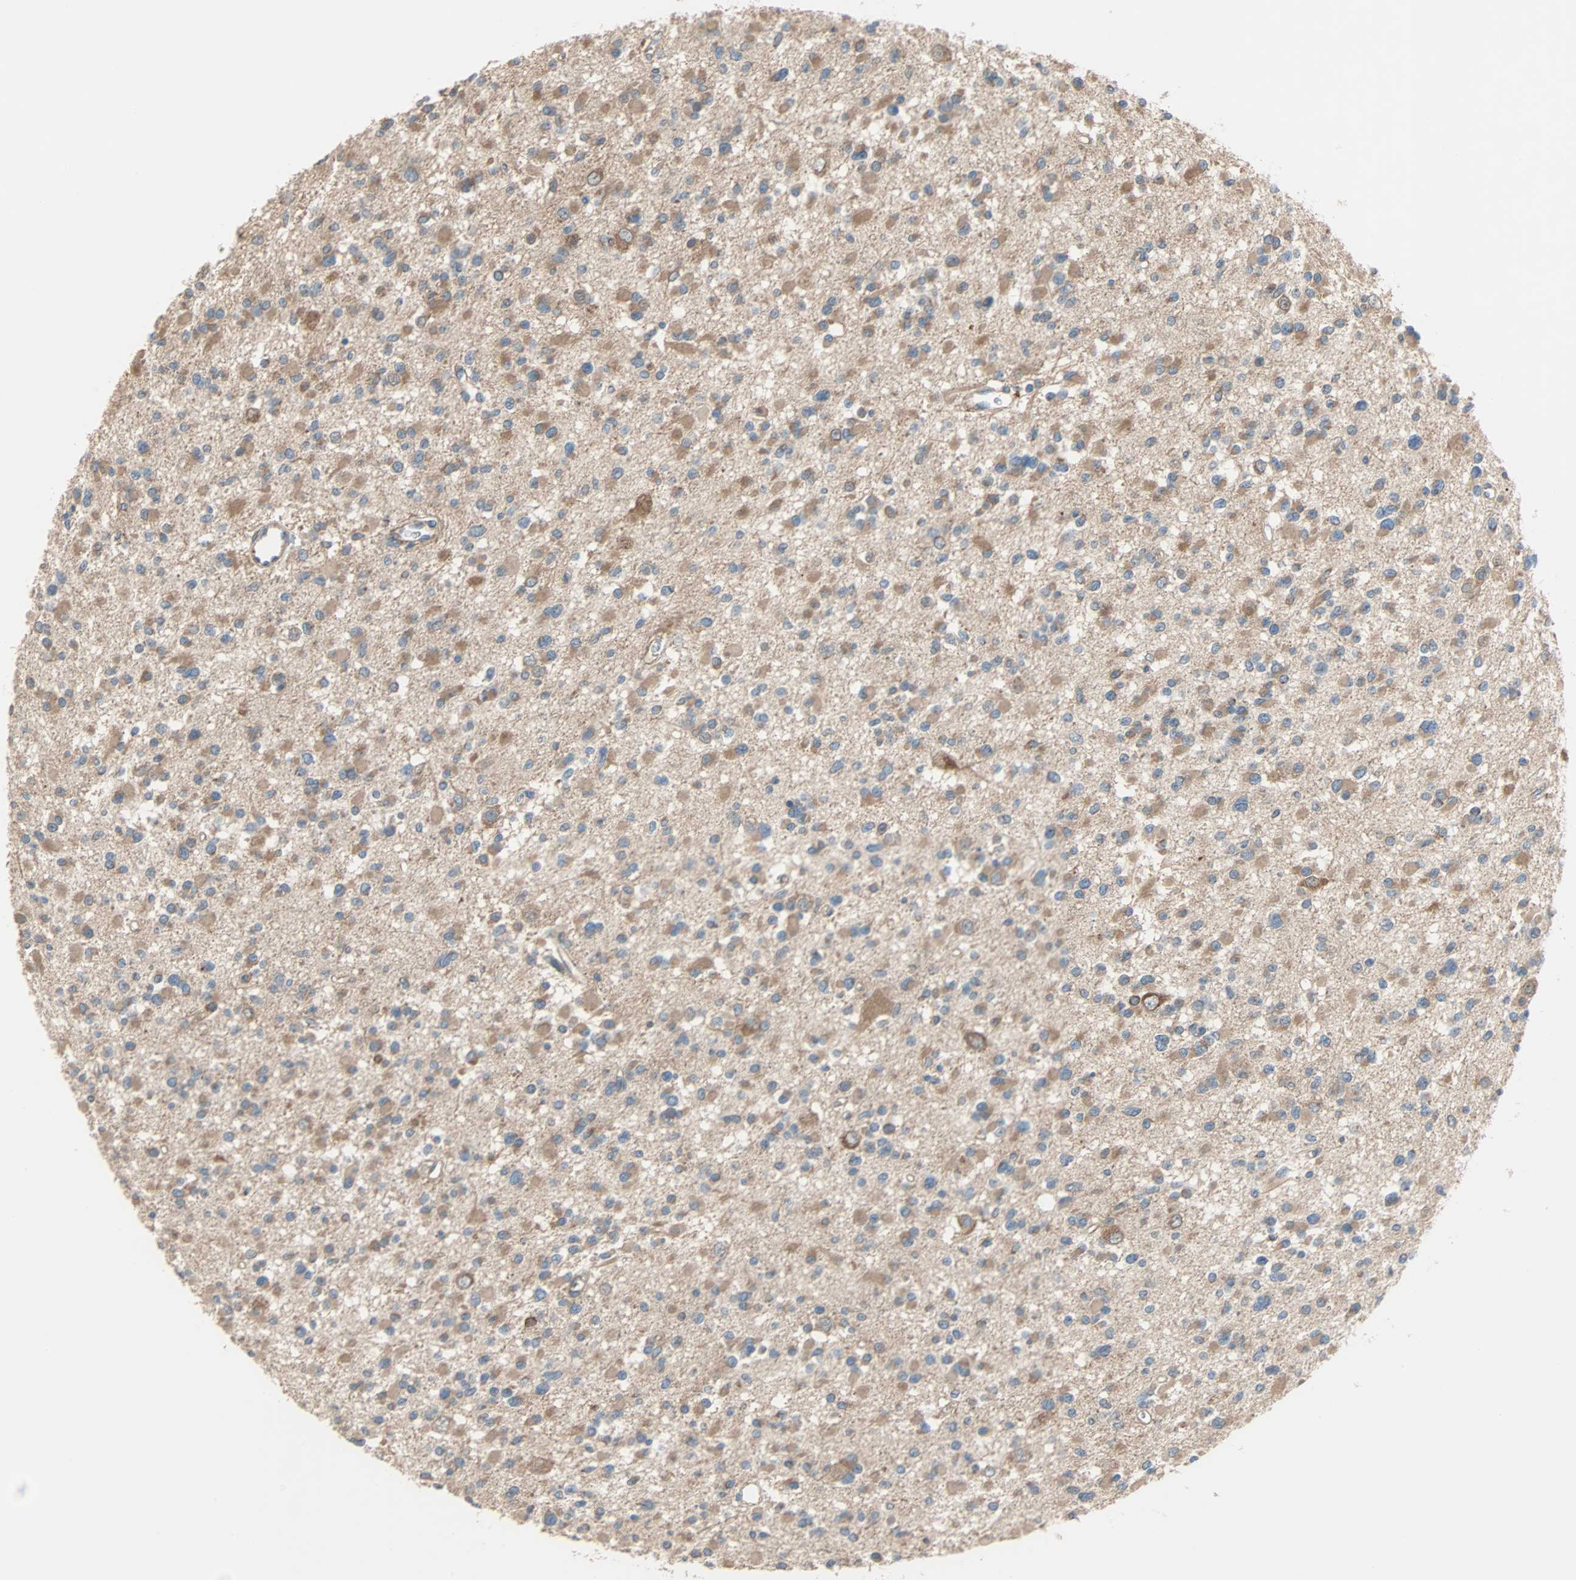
{"staining": {"intensity": "moderate", "quantity": ">75%", "location": "cytoplasmic/membranous"}, "tissue": "glioma", "cell_type": "Tumor cells", "image_type": "cancer", "snomed": [{"axis": "morphology", "description": "Glioma, malignant, Low grade"}, {"axis": "topography", "description": "Brain"}], "caption": "Human malignant low-grade glioma stained for a protein (brown) reveals moderate cytoplasmic/membranous positive positivity in about >75% of tumor cells.", "gene": "XYLT1", "patient": {"sex": "female", "age": 22}}